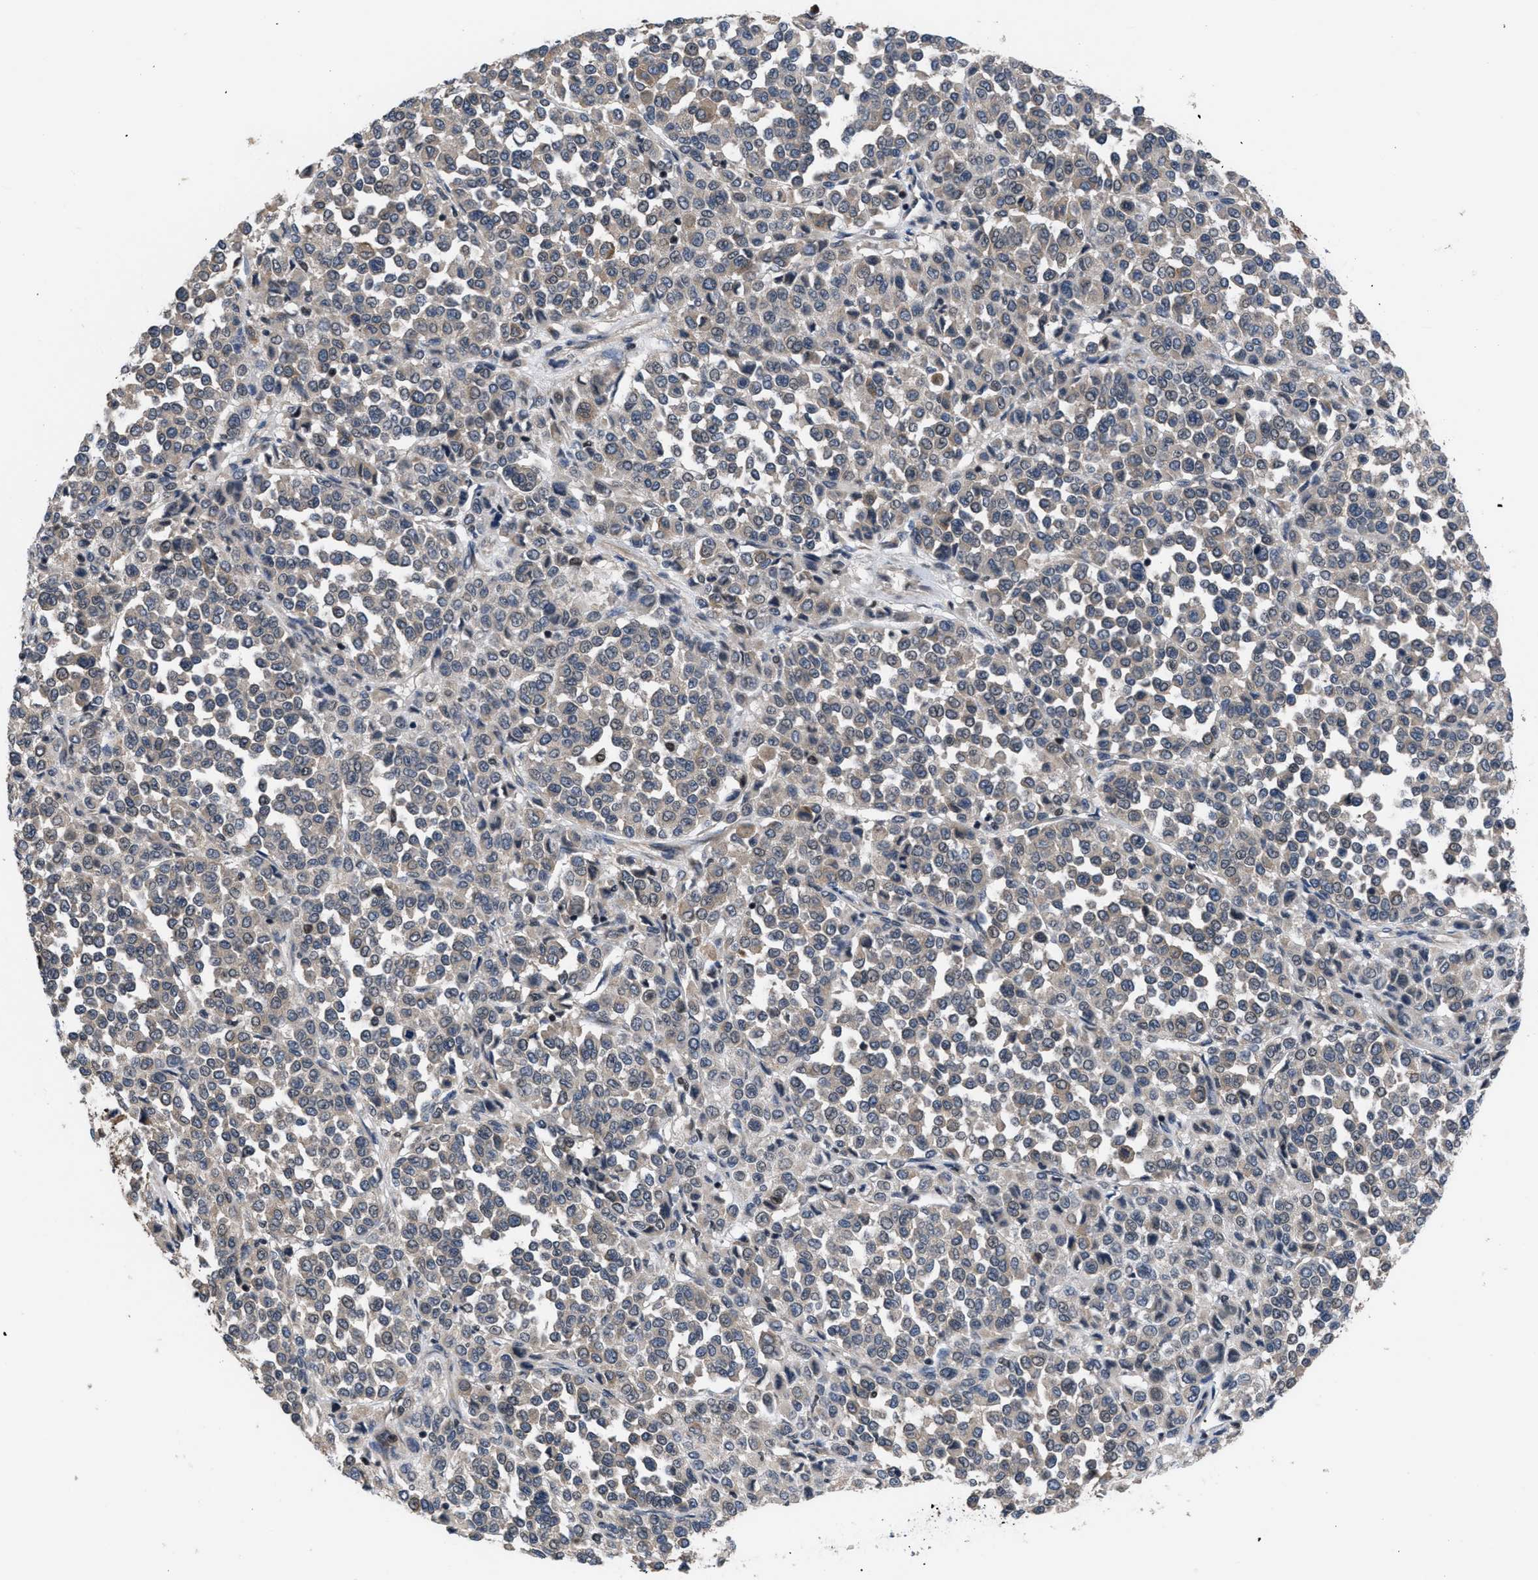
{"staining": {"intensity": "weak", "quantity": "<25%", "location": "cytoplasmic/membranous"}, "tissue": "melanoma", "cell_type": "Tumor cells", "image_type": "cancer", "snomed": [{"axis": "morphology", "description": "Malignant melanoma, Metastatic site"}, {"axis": "topography", "description": "Pancreas"}], "caption": "Protein analysis of malignant melanoma (metastatic site) reveals no significant positivity in tumor cells. (Brightfield microscopy of DAB IHC at high magnification).", "gene": "DNAJC14", "patient": {"sex": "female", "age": 30}}